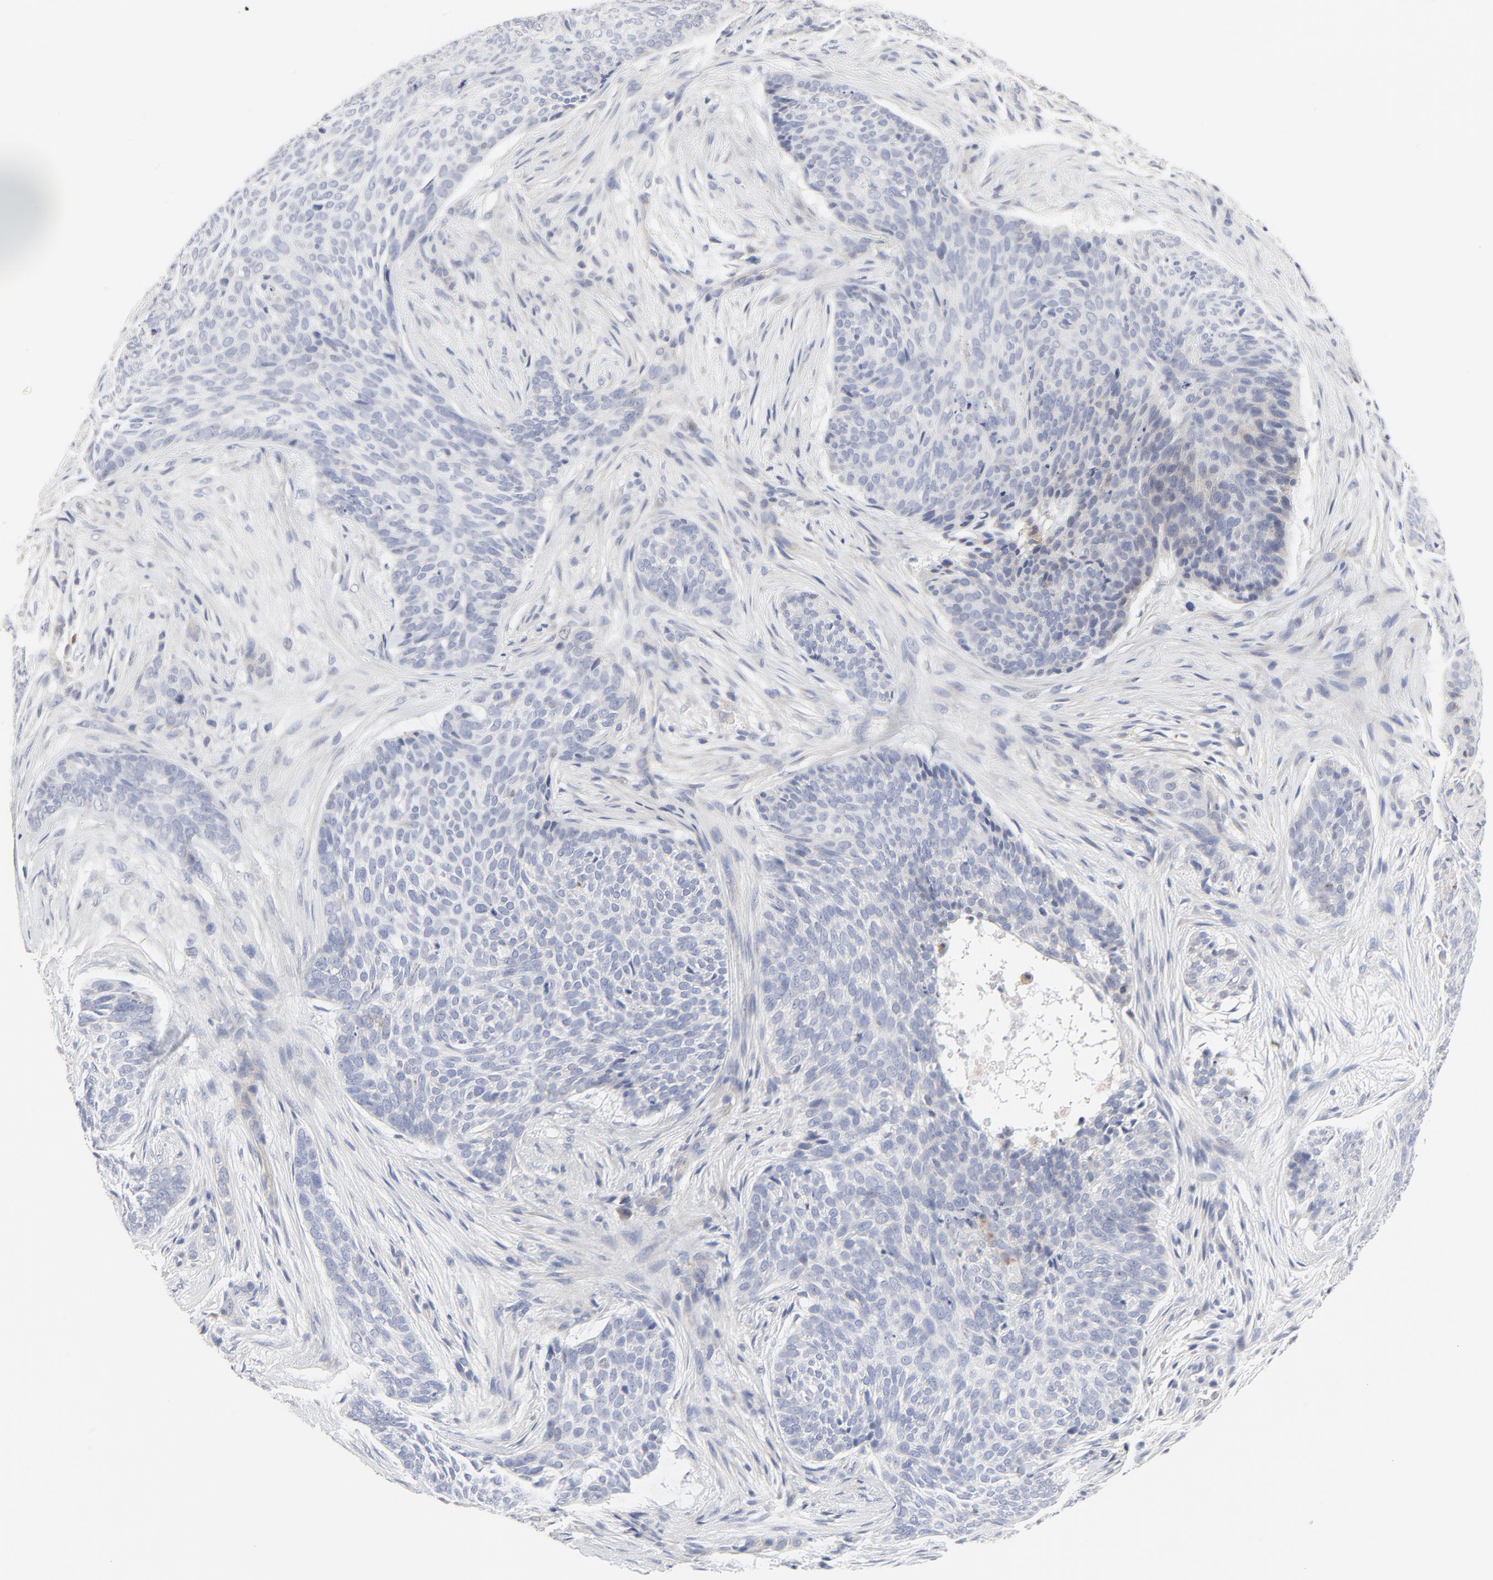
{"staining": {"intensity": "negative", "quantity": "none", "location": "none"}, "tissue": "skin cancer", "cell_type": "Tumor cells", "image_type": "cancer", "snomed": [{"axis": "morphology", "description": "Basal cell carcinoma"}, {"axis": "topography", "description": "Skin"}], "caption": "Immunohistochemical staining of human skin cancer reveals no significant staining in tumor cells. The staining is performed using DAB brown chromogen with nuclei counter-stained in using hematoxylin.", "gene": "DHRSX", "patient": {"sex": "male", "age": 91}}